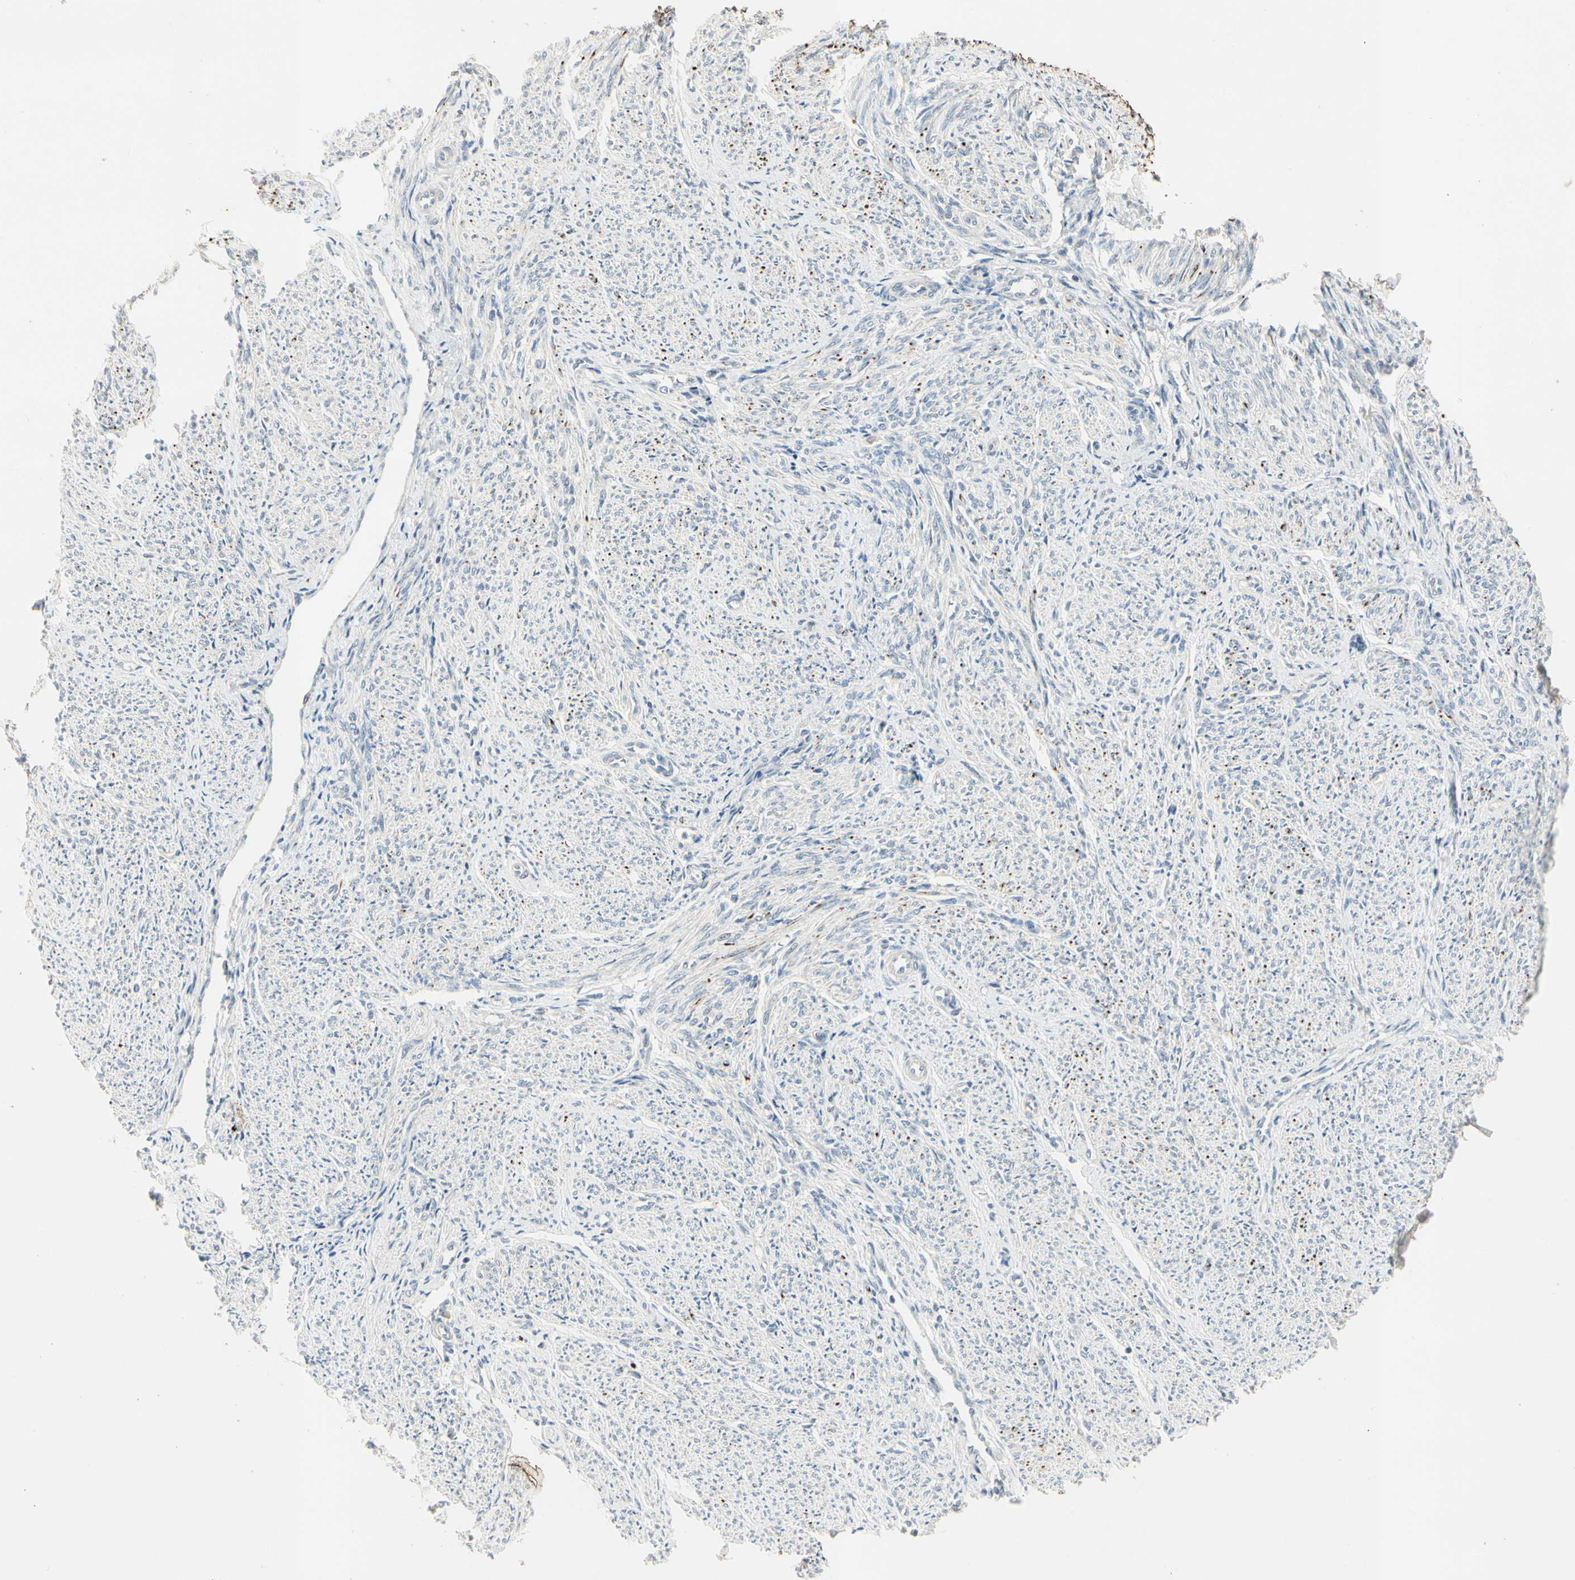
{"staining": {"intensity": "weak", "quantity": "<25%", "location": "cytoplasmic/membranous"}, "tissue": "smooth muscle", "cell_type": "Smooth muscle cells", "image_type": "normal", "snomed": [{"axis": "morphology", "description": "Normal tissue, NOS"}, {"axis": "topography", "description": "Smooth muscle"}], "caption": "IHC histopathology image of unremarkable smooth muscle: smooth muscle stained with DAB exhibits no significant protein expression in smooth muscle cells.", "gene": "SKIL", "patient": {"sex": "female", "age": 65}}